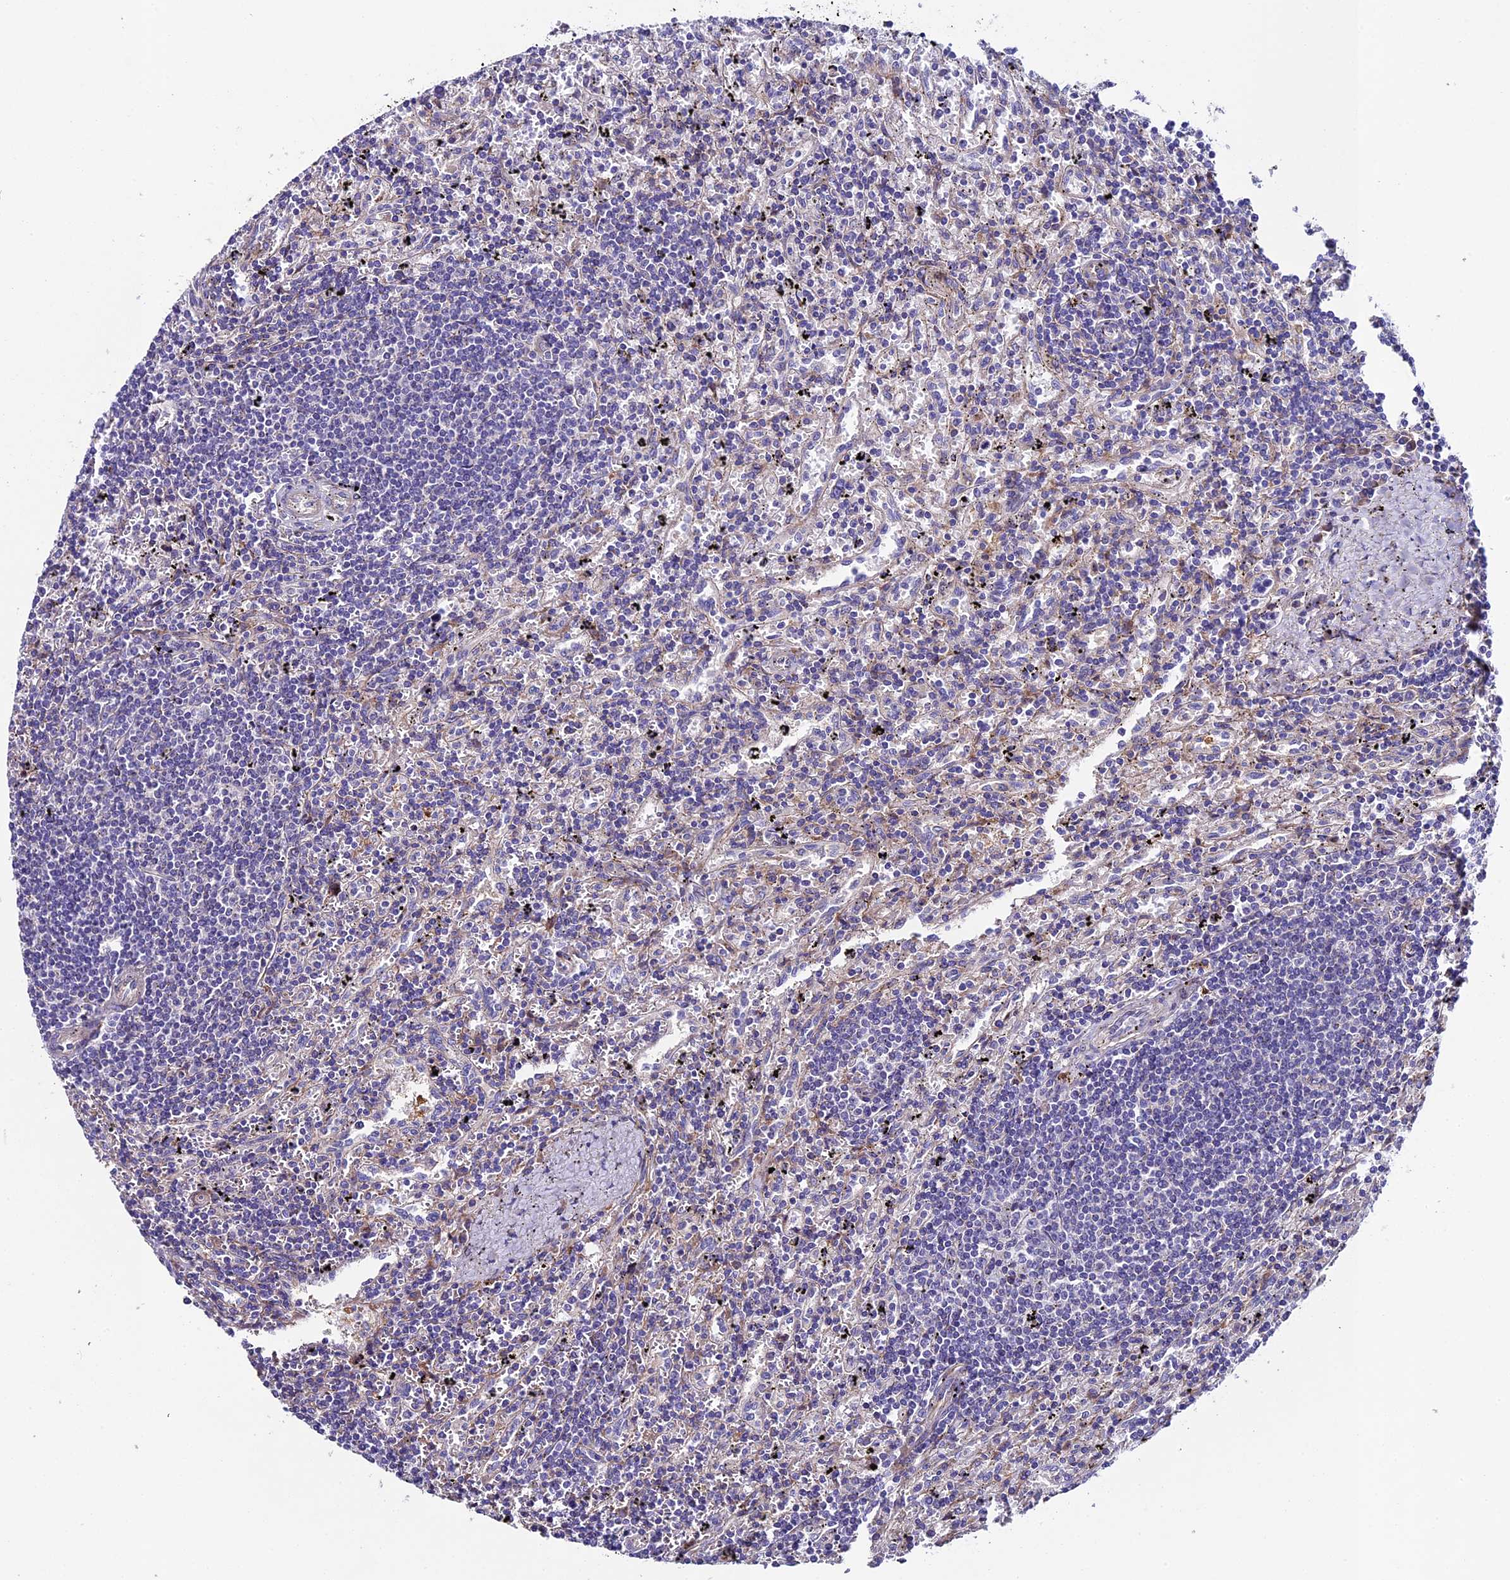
{"staining": {"intensity": "negative", "quantity": "none", "location": "none"}, "tissue": "lymphoma", "cell_type": "Tumor cells", "image_type": "cancer", "snomed": [{"axis": "morphology", "description": "Malignant lymphoma, non-Hodgkin's type, Low grade"}, {"axis": "topography", "description": "Spleen"}], "caption": "Immunohistochemistry histopathology image of neoplastic tissue: human low-grade malignant lymphoma, non-Hodgkin's type stained with DAB (3,3'-diaminobenzidine) displays no significant protein positivity in tumor cells.", "gene": "PIGU", "patient": {"sex": "male", "age": 76}}